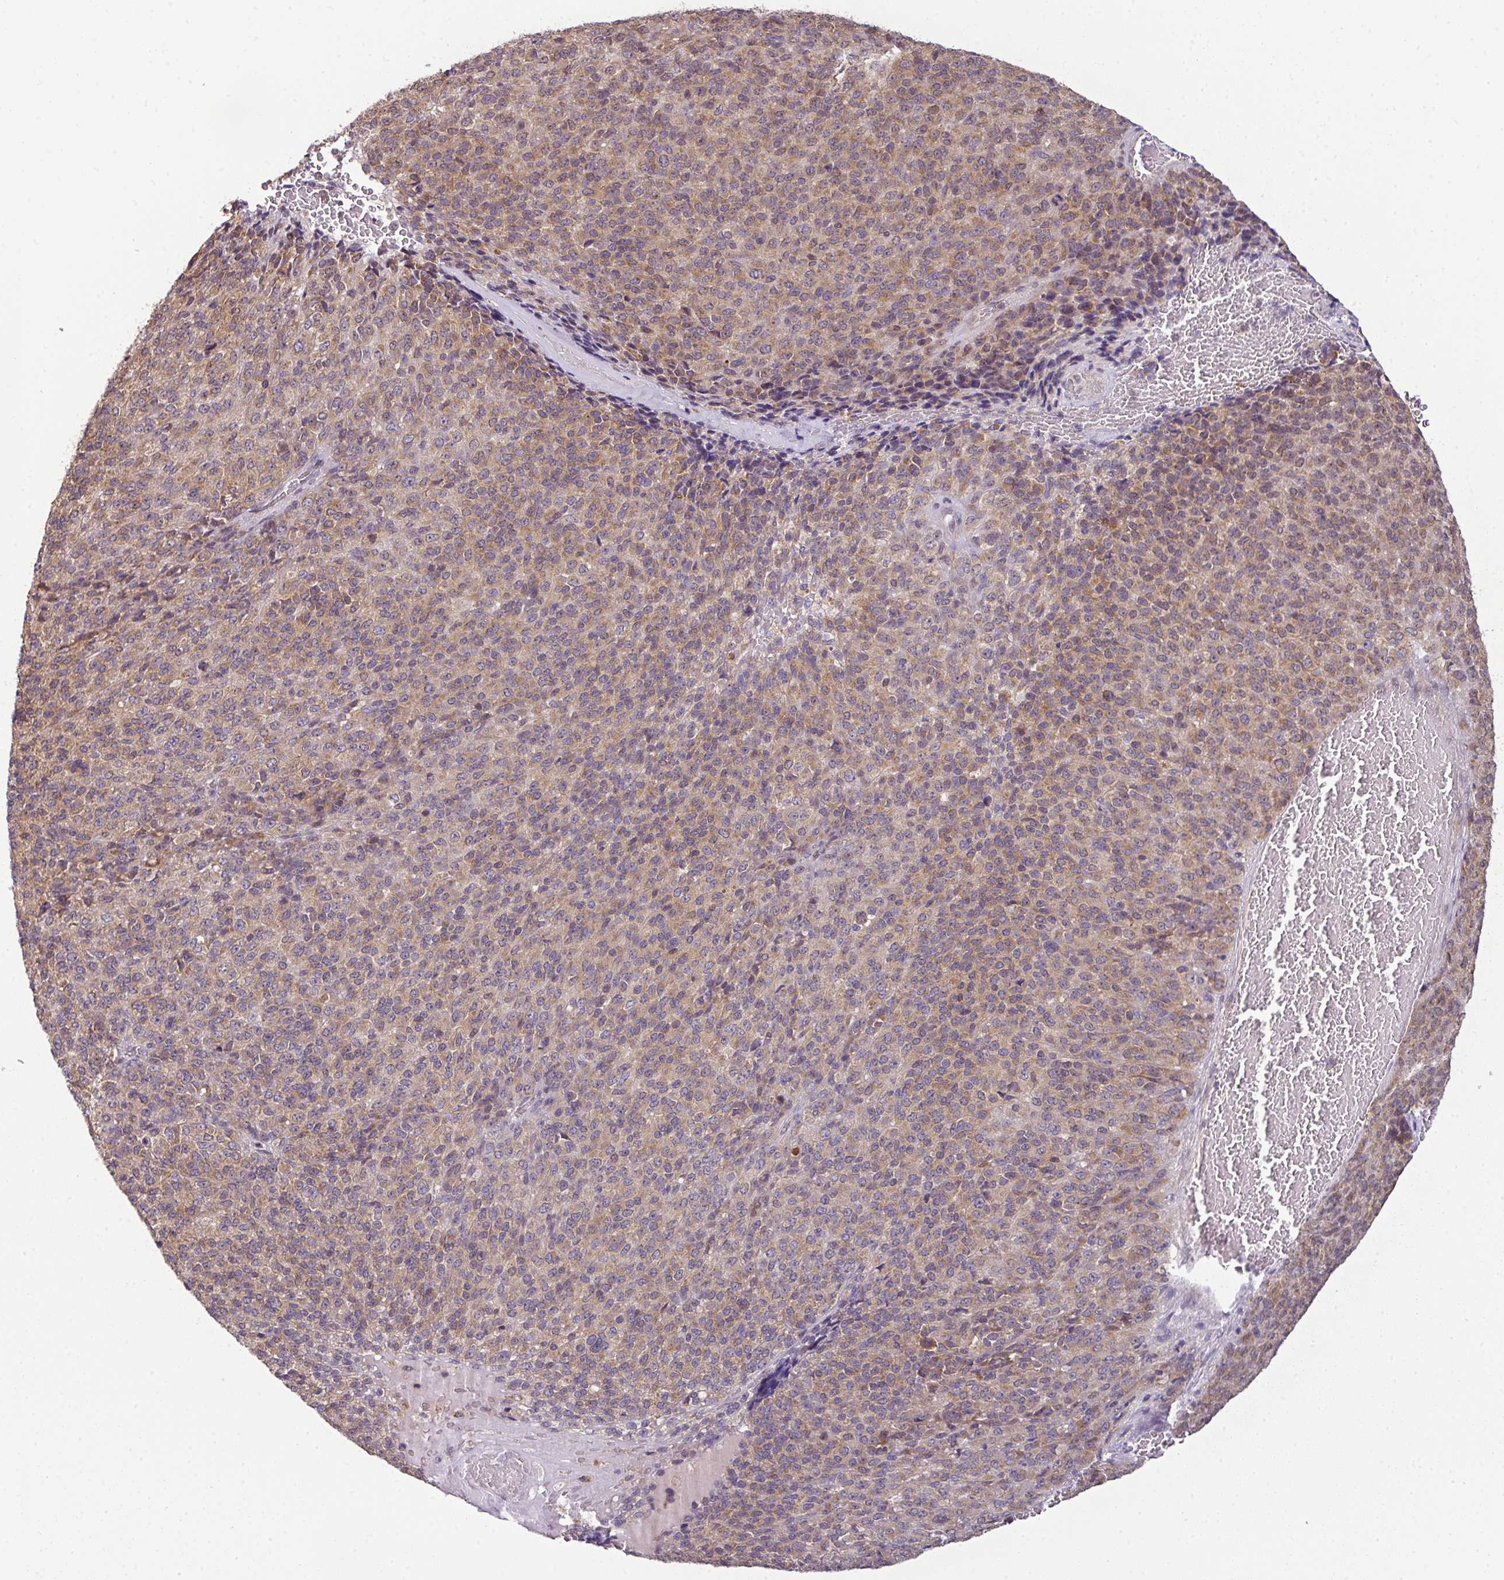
{"staining": {"intensity": "moderate", "quantity": "25%-75%", "location": "cytoplasmic/membranous"}, "tissue": "melanoma", "cell_type": "Tumor cells", "image_type": "cancer", "snomed": [{"axis": "morphology", "description": "Malignant melanoma, Metastatic site"}, {"axis": "topography", "description": "Brain"}], "caption": "The micrograph demonstrates staining of melanoma, revealing moderate cytoplasmic/membranous protein positivity (brown color) within tumor cells.", "gene": "DERPC", "patient": {"sex": "female", "age": 56}}